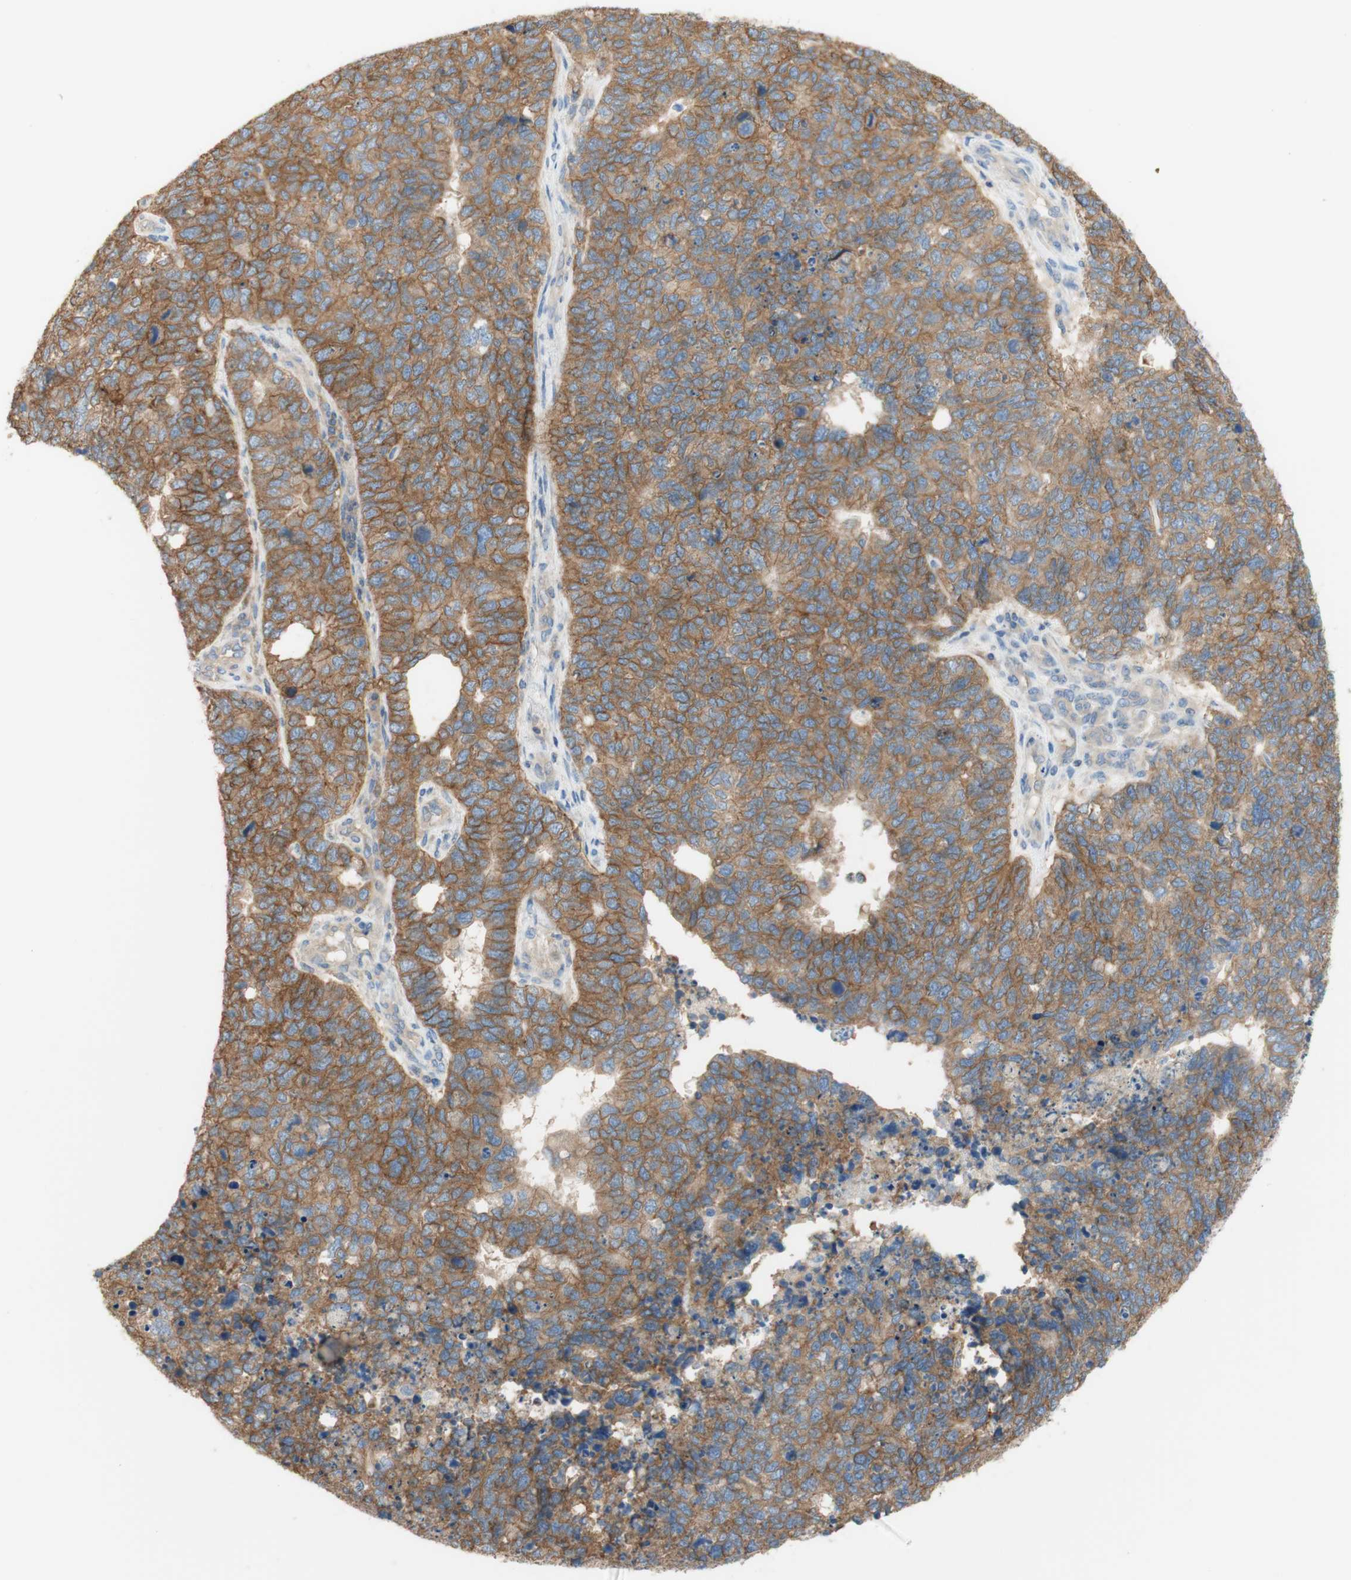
{"staining": {"intensity": "moderate", "quantity": ">75%", "location": "cytoplasmic/membranous"}, "tissue": "cervical cancer", "cell_type": "Tumor cells", "image_type": "cancer", "snomed": [{"axis": "morphology", "description": "Squamous cell carcinoma, NOS"}, {"axis": "topography", "description": "Cervix"}], "caption": "Protein analysis of cervical cancer (squamous cell carcinoma) tissue exhibits moderate cytoplasmic/membranous expression in approximately >75% of tumor cells. Using DAB (3,3'-diaminobenzidine) (brown) and hematoxylin (blue) stains, captured at high magnification using brightfield microscopy.", "gene": "ATP2B1", "patient": {"sex": "female", "age": 63}}